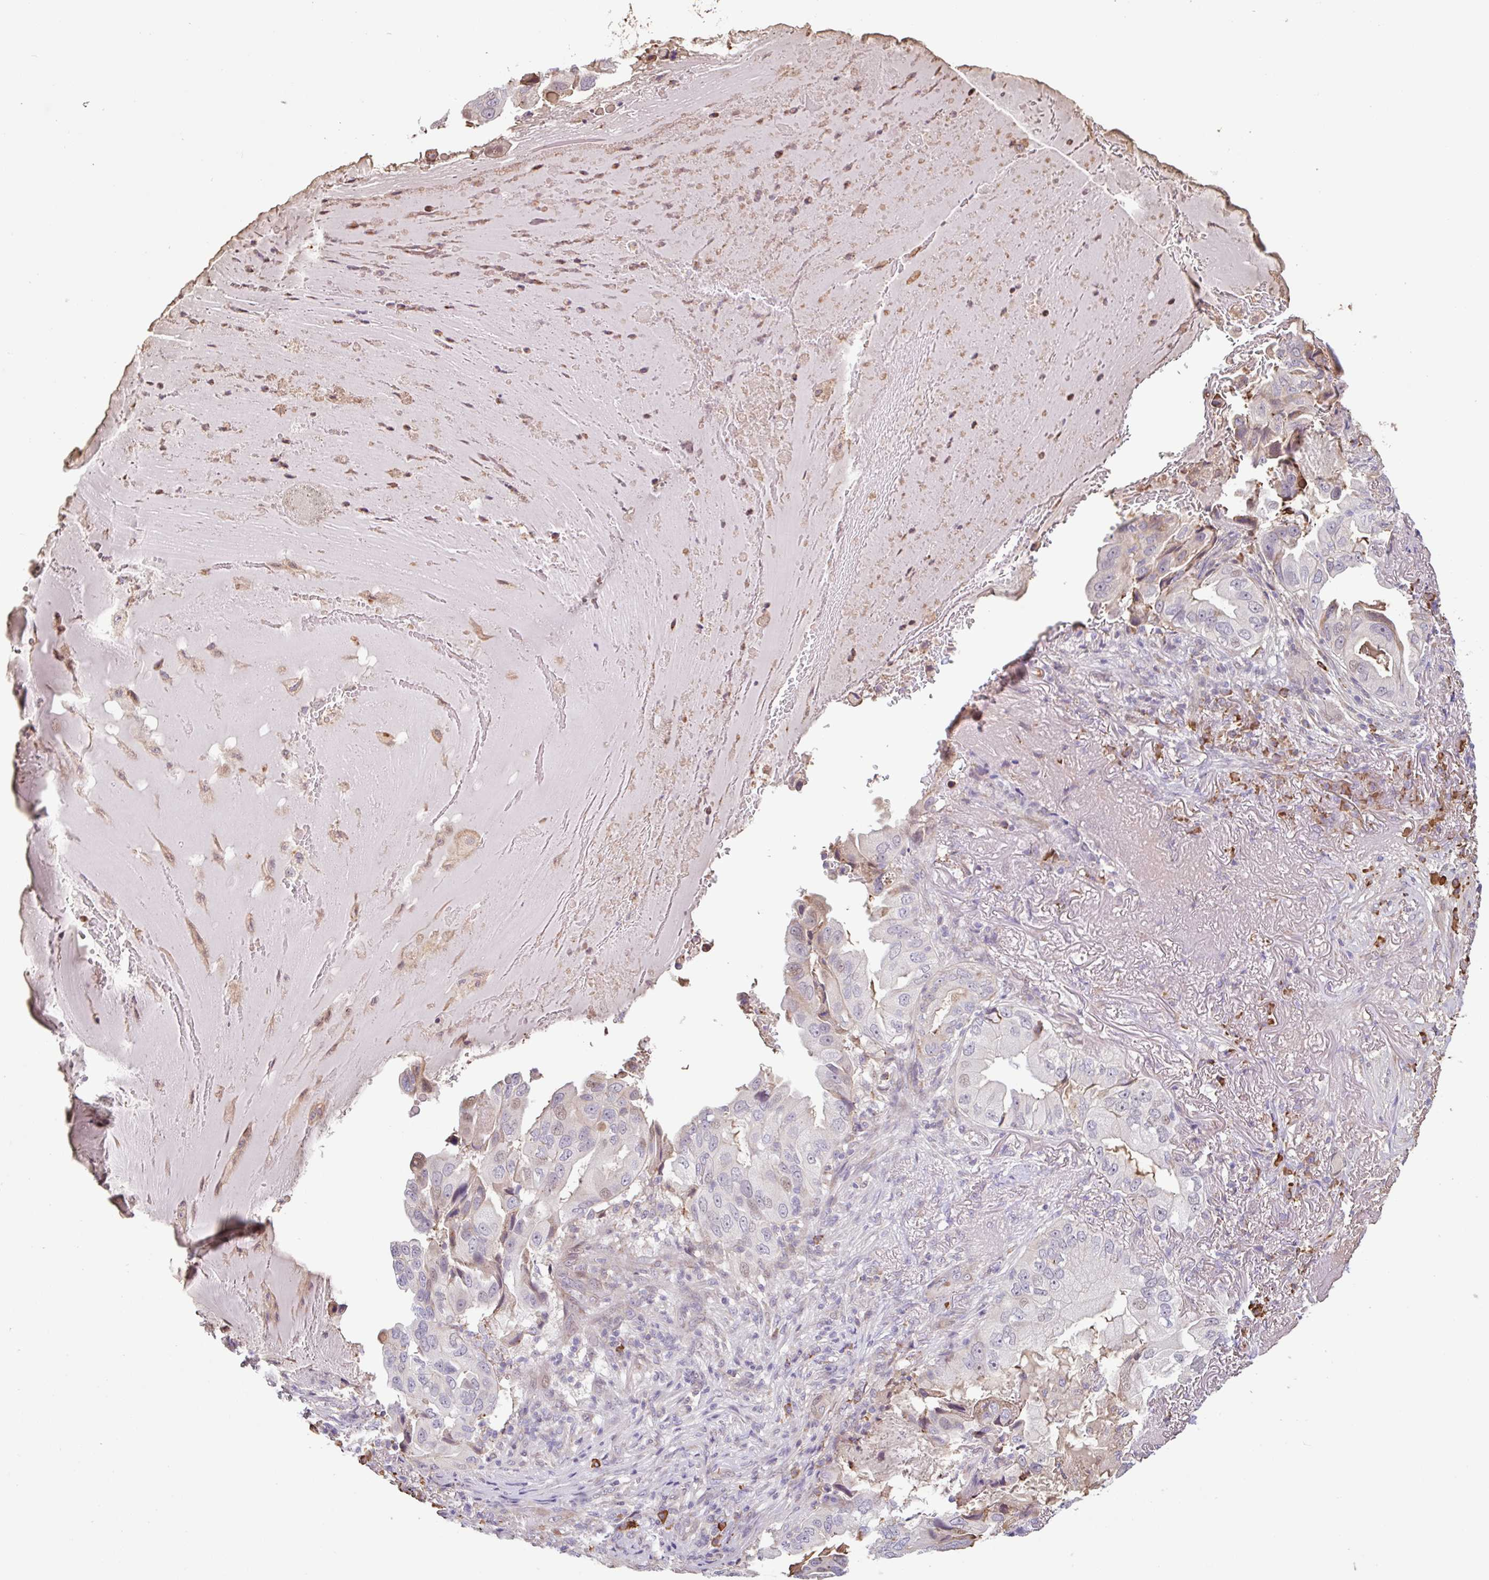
{"staining": {"intensity": "weak", "quantity": "<25%", "location": "nuclear"}, "tissue": "lung cancer", "cell_type": "Tumor cells", "image_type": "cancer", "snomed": [{"axis": "morphology", "description": "Adenocarcinoma, NOS"}, {"axis": "topography", "description": "Lung"}], "caption": "High magnification brightfield microscopy of lung cancer stained with DAB (brown) and counterstained with hematoxylin (blue): tumor cells show no significant expression.", "gene": "TAF1D", "patient": {"sex": "female", "age": 69}}